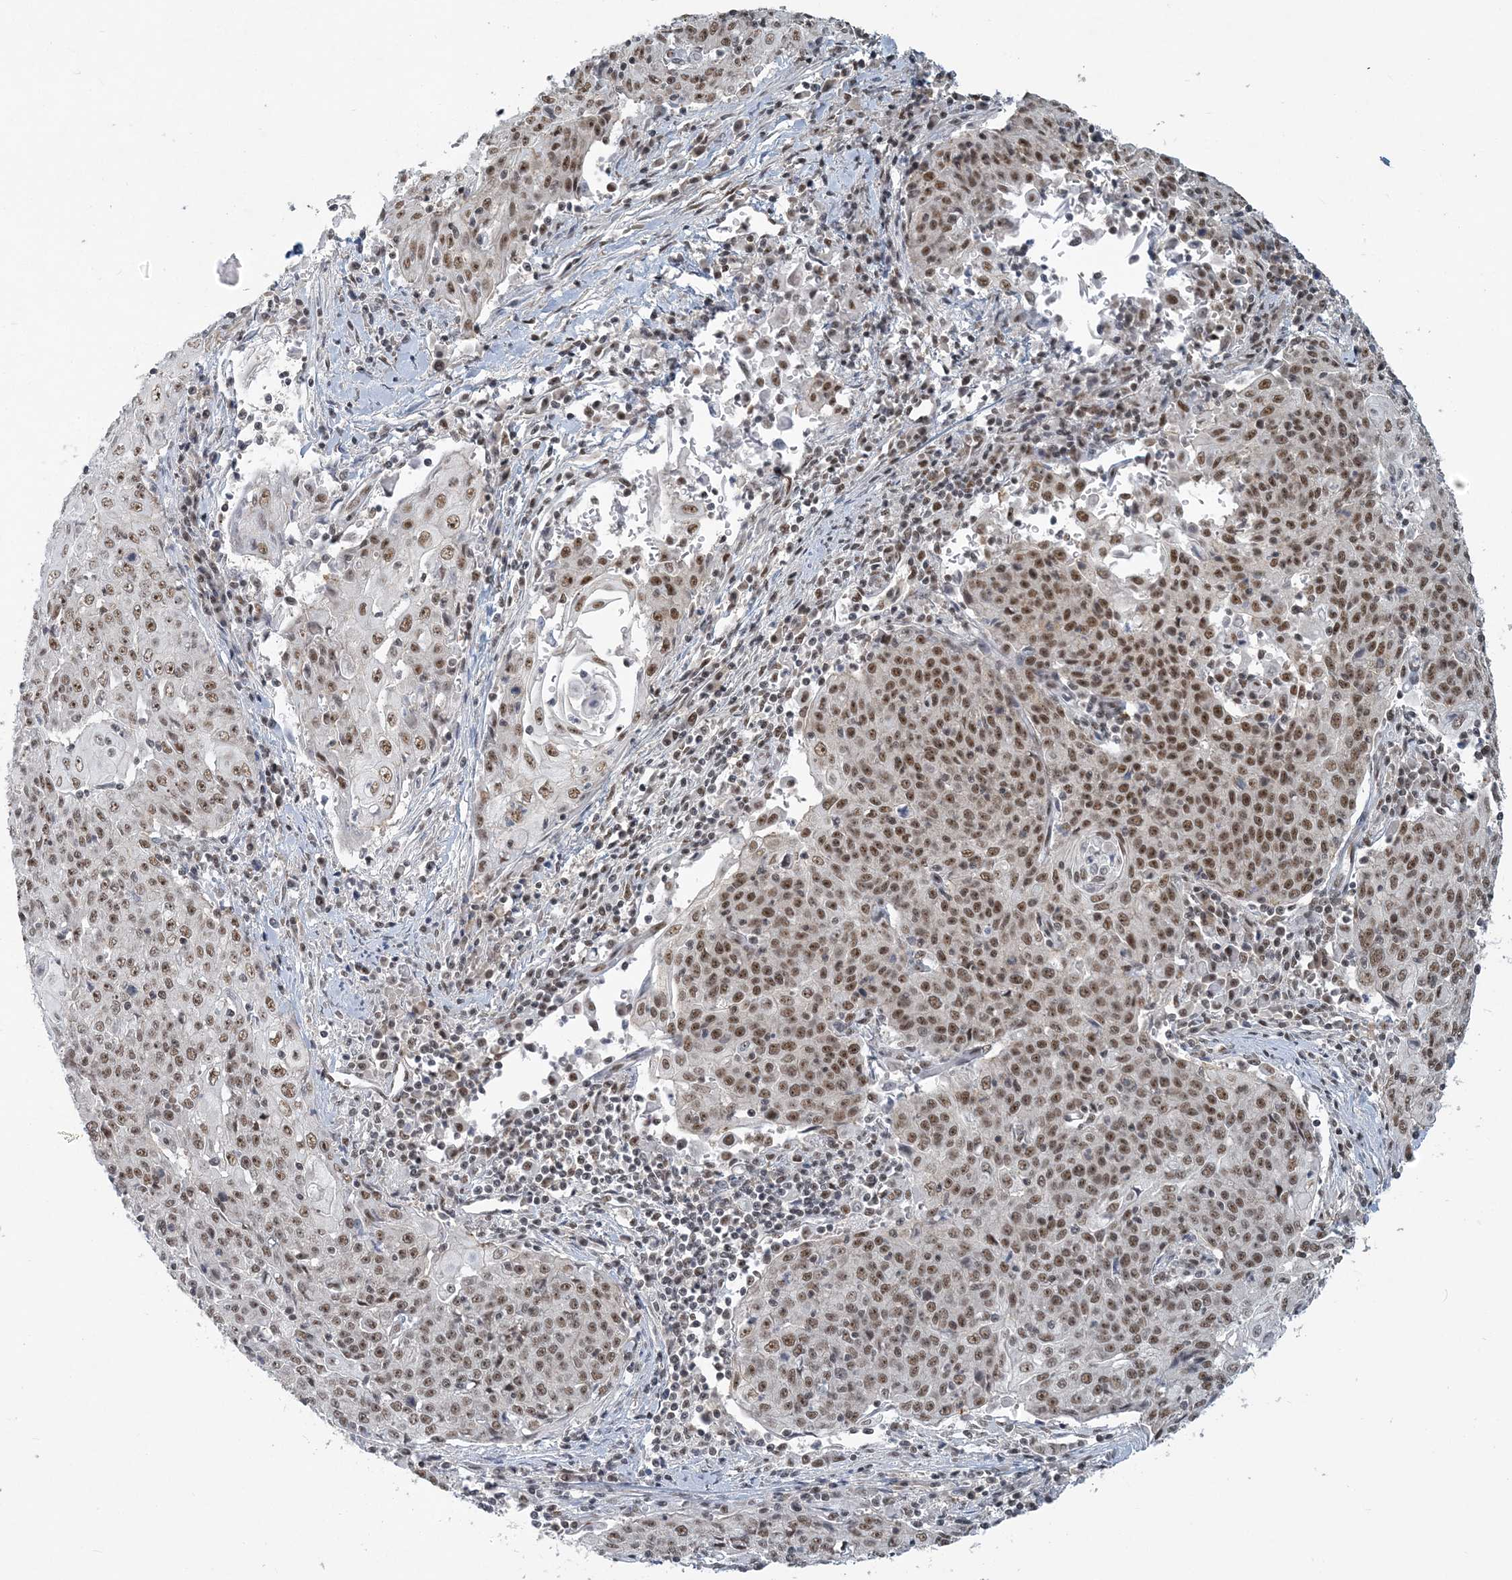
{"staining": {"intensity": "moderate", "quantity": ">75%", "location": "nuclear"}, "tissue": "cervical cancer", "cell_type": "Tumor cells", "image_type": "cancer", "snomed": [{"axis": "morphology", "description": "Squamous cell carcinoma, NOS"}, {"axis": "topography", "description": "Cervix"}], "caption": "Protein expression analysis of human cervical squamous cell carcinoma reveals moderate nuclear staining in approximately >75% of tumor cells. (DAB = brown stain, brightfield microscopy at high magnification).", "gene": "PLRG1", "patient": {"sex": "female", "age": 48}}